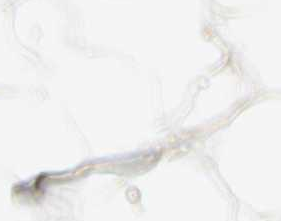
{"staining": {"intensity": "weak", "quantity": "25%-75%", "location": "cytoplasmic/membranous"}, "tissue": "adipose tissue", "cell_type": "Adipocytes", "image_type": "normal", "snomed": [{"axis": "morphology", "description": "Normal tissue, NOS"}, {"axis": "topography", "description": "Breast"}, {"axis": "topography", "description": "Adipose tissue"}], "caption": "Weak cytoplasmic/membranous expression for a protein is present in about 25%-75% of adipocytes of normal adipose tissue using immunohistochemistry (IHC).", "gene": "HSPA1B", "patient": {"sex": "female", "age": 25}}